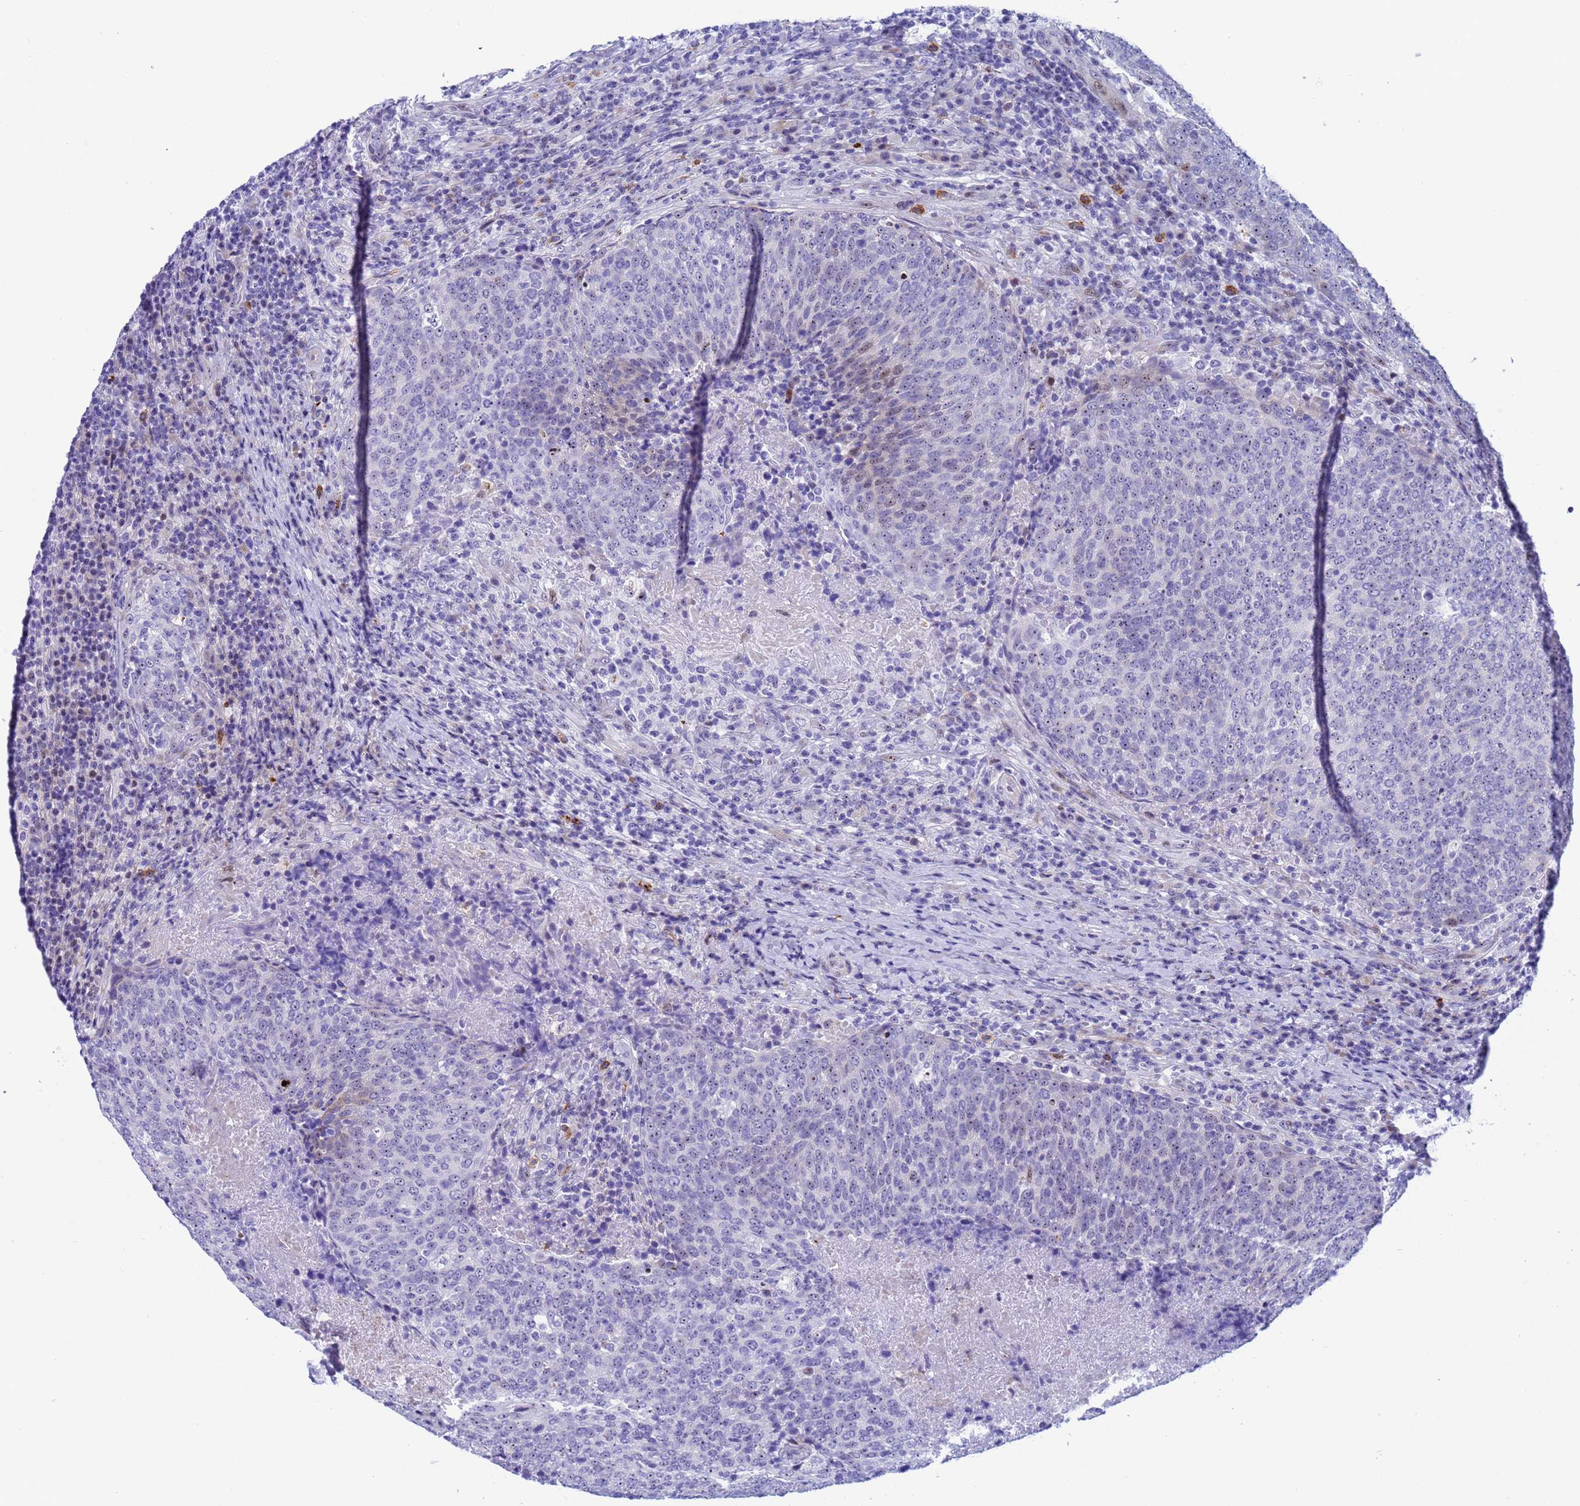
{"staining": {"intensity": "weak", "quantity": "<25%", "location": "nuclear"}, "tissue": "head and neck cancer", "cell_type": "Tumor cells", "image_type": "cancer", "snomed": [{"axis": "morphology", "description": "Squamous cell carcinoma, NOS"}, {"axis": "morphology", "description": "Squamous cell carcinoma, metastatic, NOS"}, {"axis": "topography", "description": "Lymph node"}, {"axis": "topography", "description": "Head-Neck"}], "caption": "Tumor cells are negative for brown protein staining in head and neck cancer (metastatic squamous cell carcinoma).", "gene": "POP5", "patient": {"sex": "male", "age": 62}}